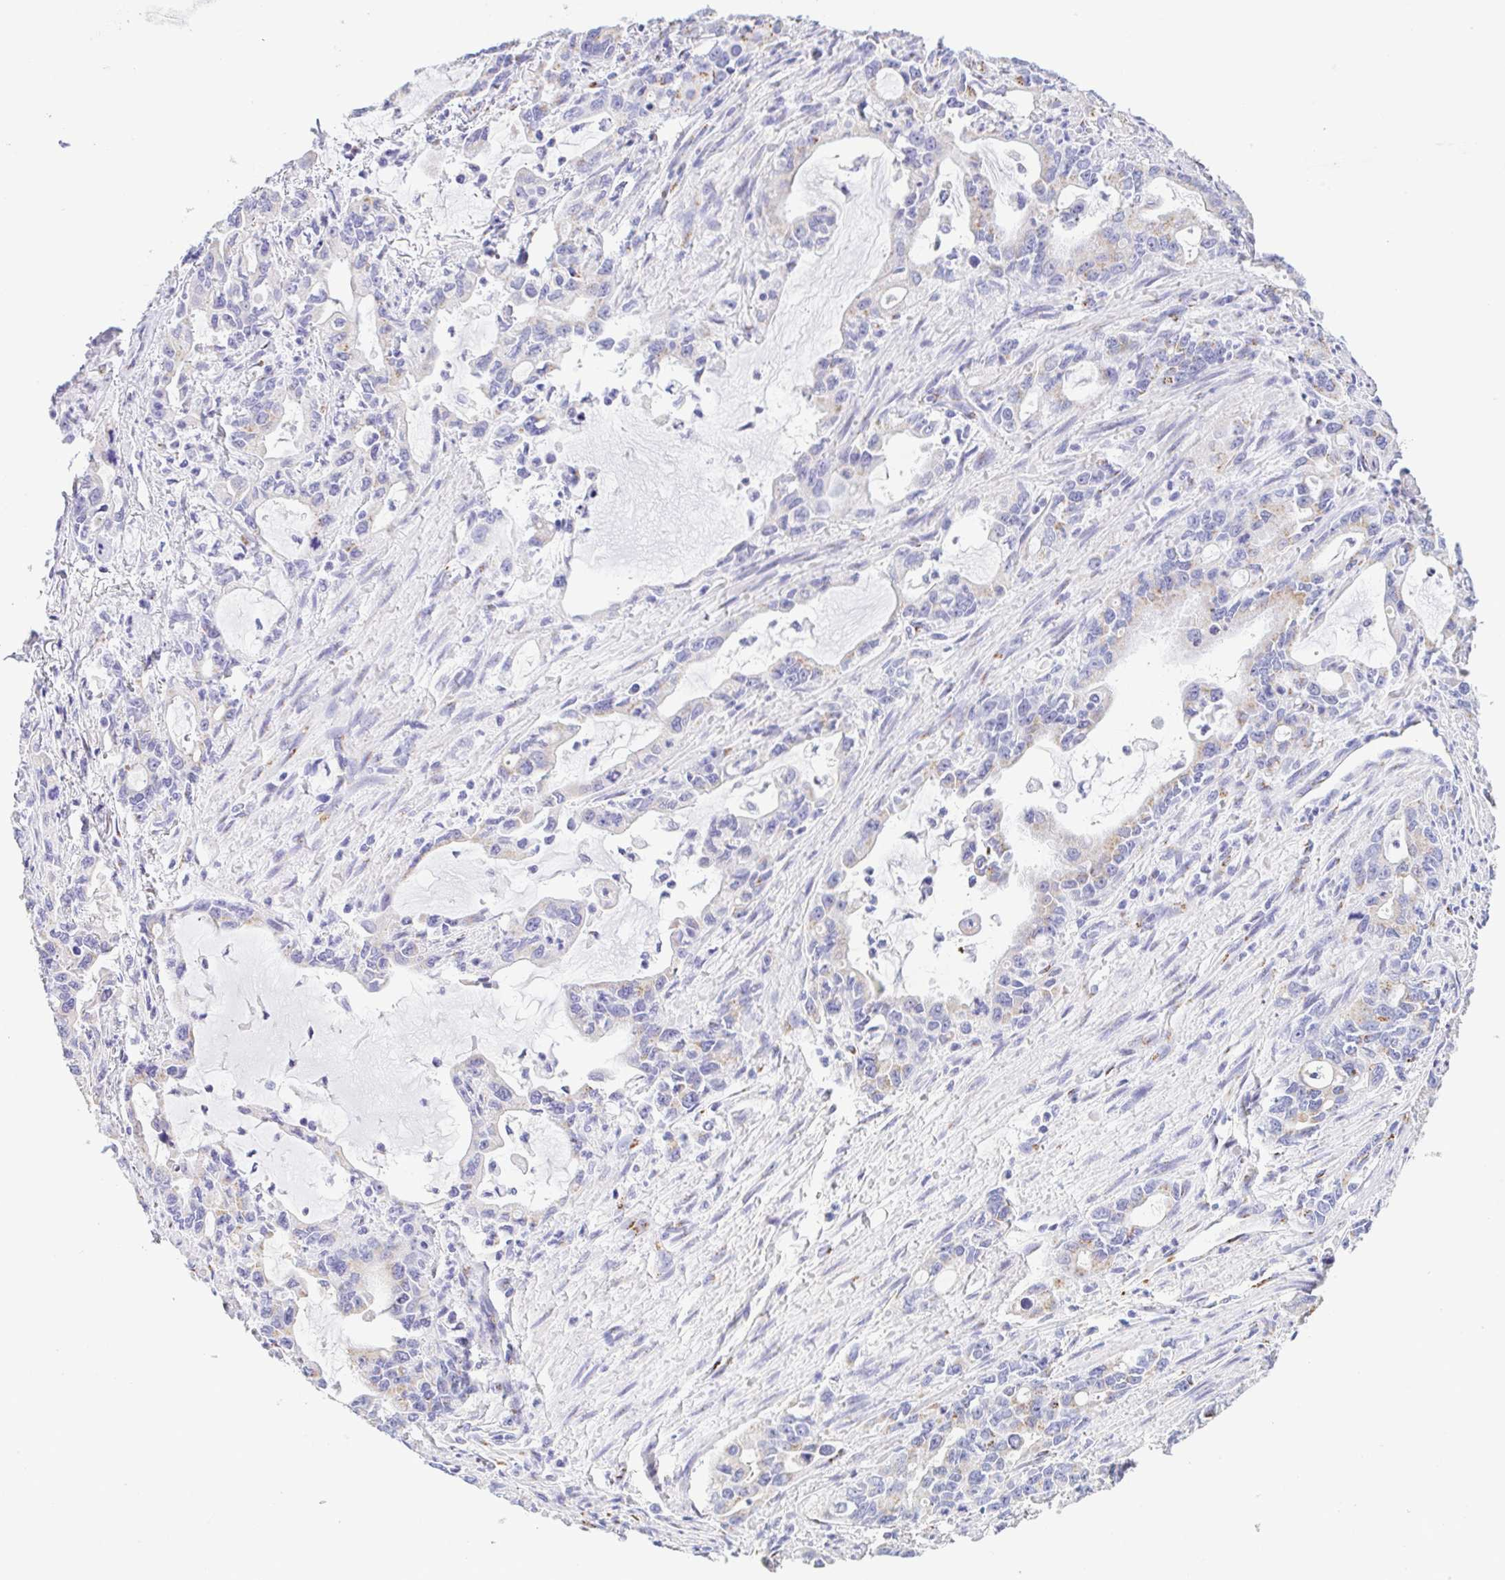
{"staining": {"intensity": "weak", "quantity": "<25%", "location": "cytoplasmic/membranous"}, "tissue": "stomach cancer", "cell_type": "Tumor cells", "image_type": "cancer", "snomed": [{"axis": "morphology", "description": "Adenocarcinoma, NOS"}, {"axis": "topography", "description": "Stomach, upper"}], "caption": "Immunohistochemistry (IHC) micrograph of neoplastic tissue: human stomach cancer stained with DAB reveals no significant protein positivity in tumor cells.", "gene": "SULT1B1", "patient": {"sex": "male", "age": 85}}